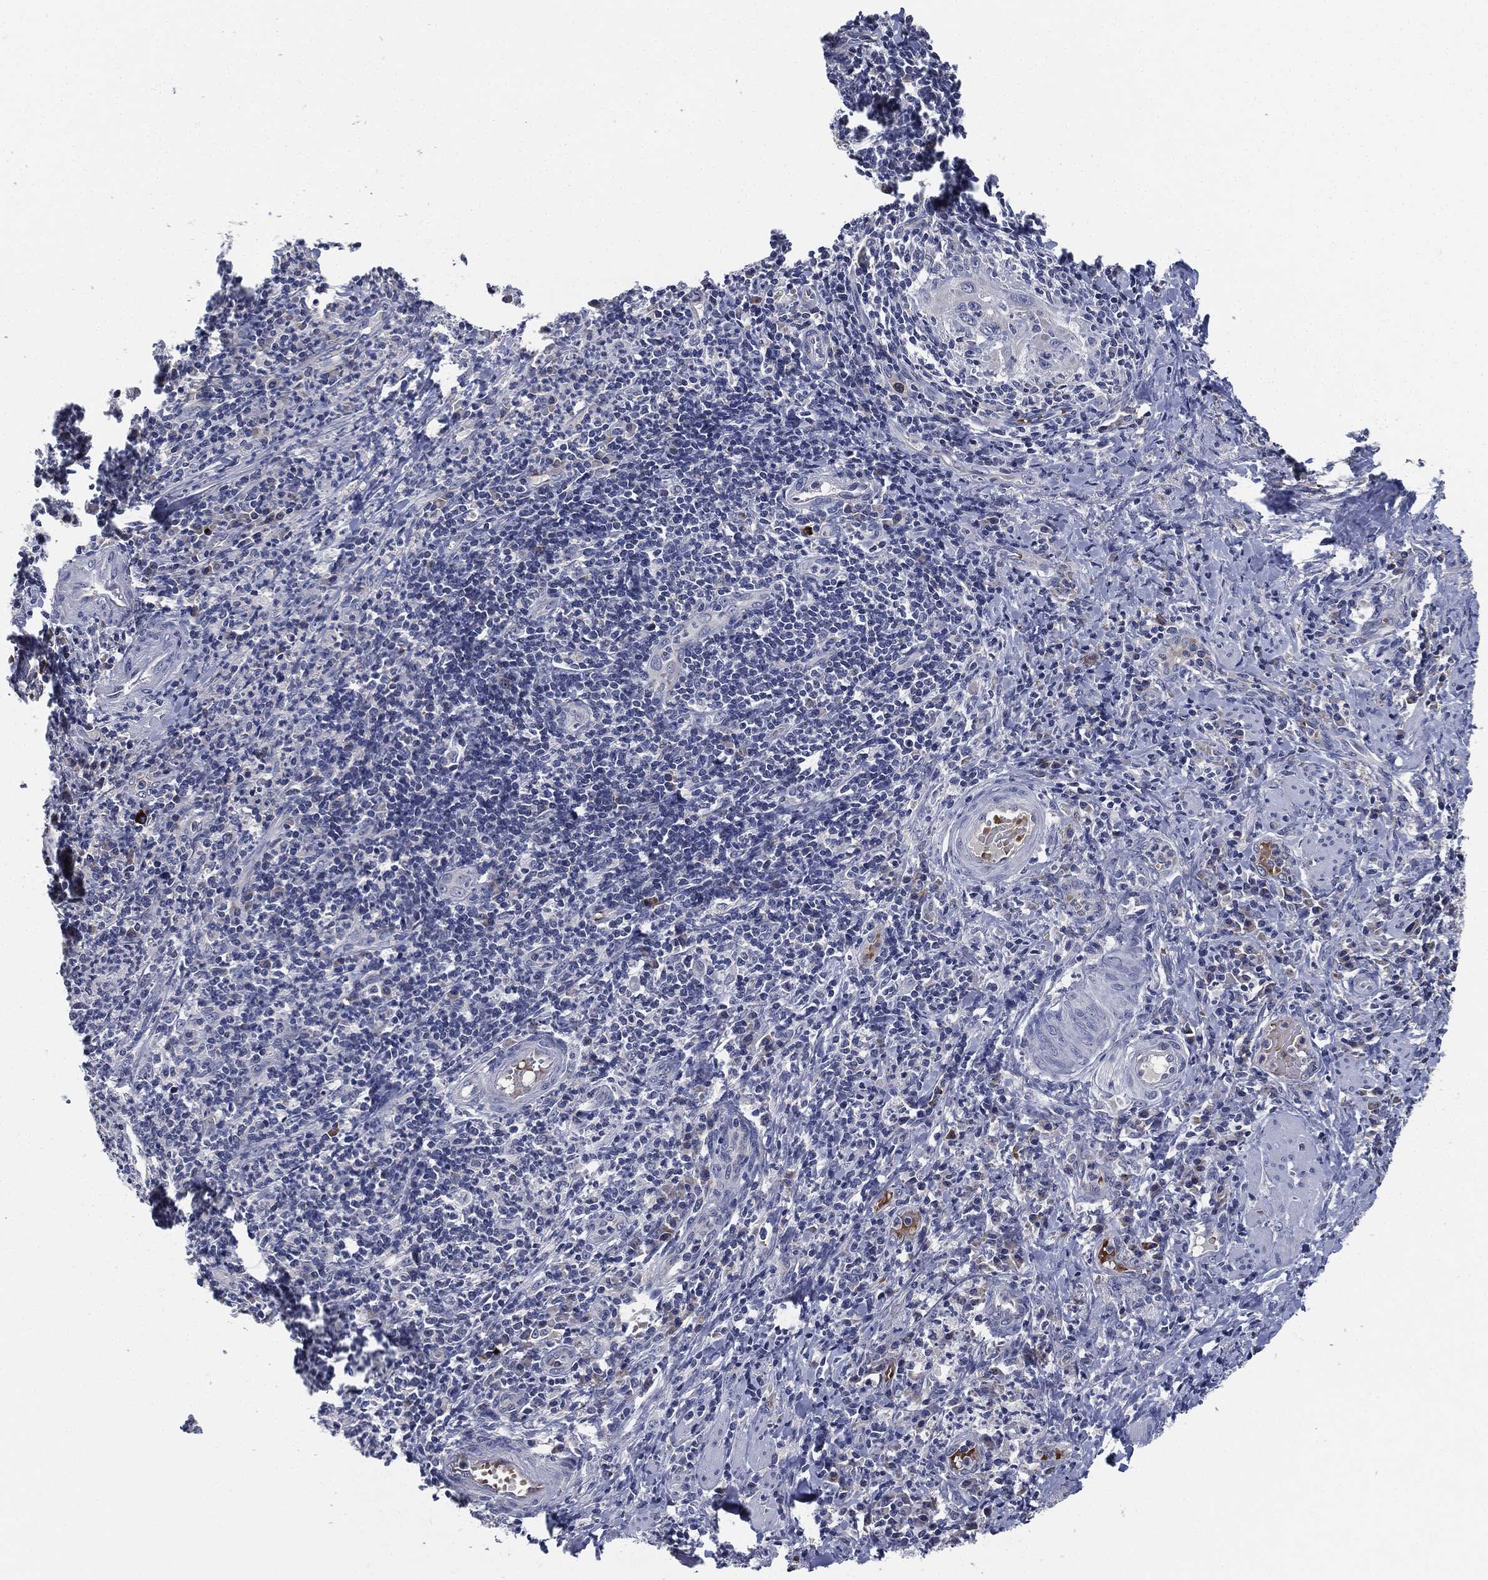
{"staining": {"intensity": "negative", "quantity": "none", "location": "none"}, "tissue": "cervical cancer", "cell_type": "Tumor cells", "image_type": "cancer", "snomed": [{"axis": "morphology", "description": "Squamous cell carcinoma, NOS"}, {"axis": "topography", "description": "Cervix"}], "caption": "Cervical squamous cell carcinoma was stained to show a protein in brown. There is no significant positivity in tumor cells.", "gene": "SIGLEC9", "patient": {"sex": "female", "age": 26}}